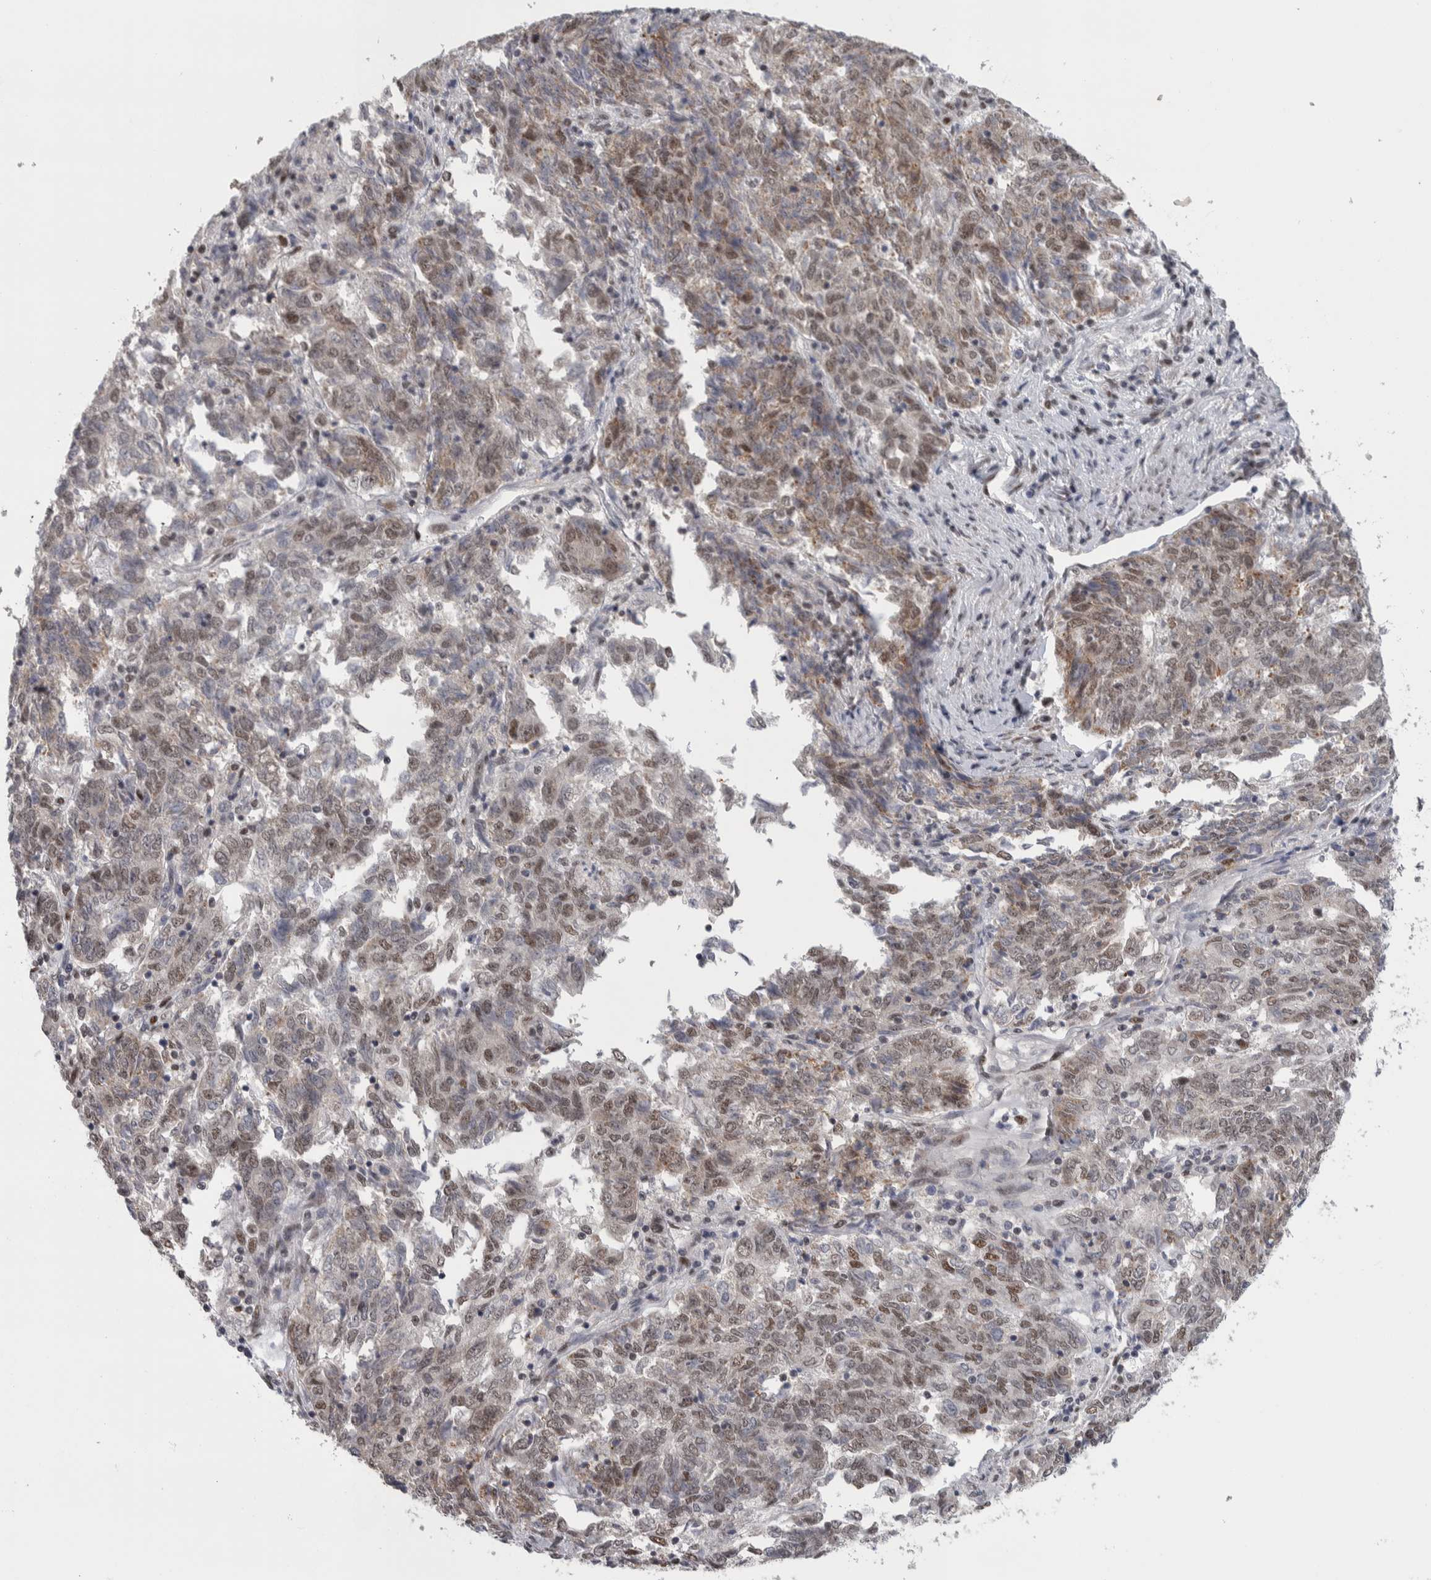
{"staining": {"intensity": "weak", "quantity": "25%-75%", "location": "nuclear"}, "tissue": "endometrial cancer", "cell_type": "Tumor cells", "image_type": "cancer", "snomed": [{"axis": "morphology", "description": "Adenocarcinoma, NOS"}, {"axis": "topography", "description": "Endometrium"}], "caption": "Endometrial cancer (adenocarcinoma) stained with IHC displays weak nuclear expression in about 25%-75% of tumor cells.", "gene": "HEXIM2", "patient": {"sex": "female", "age": 80}}